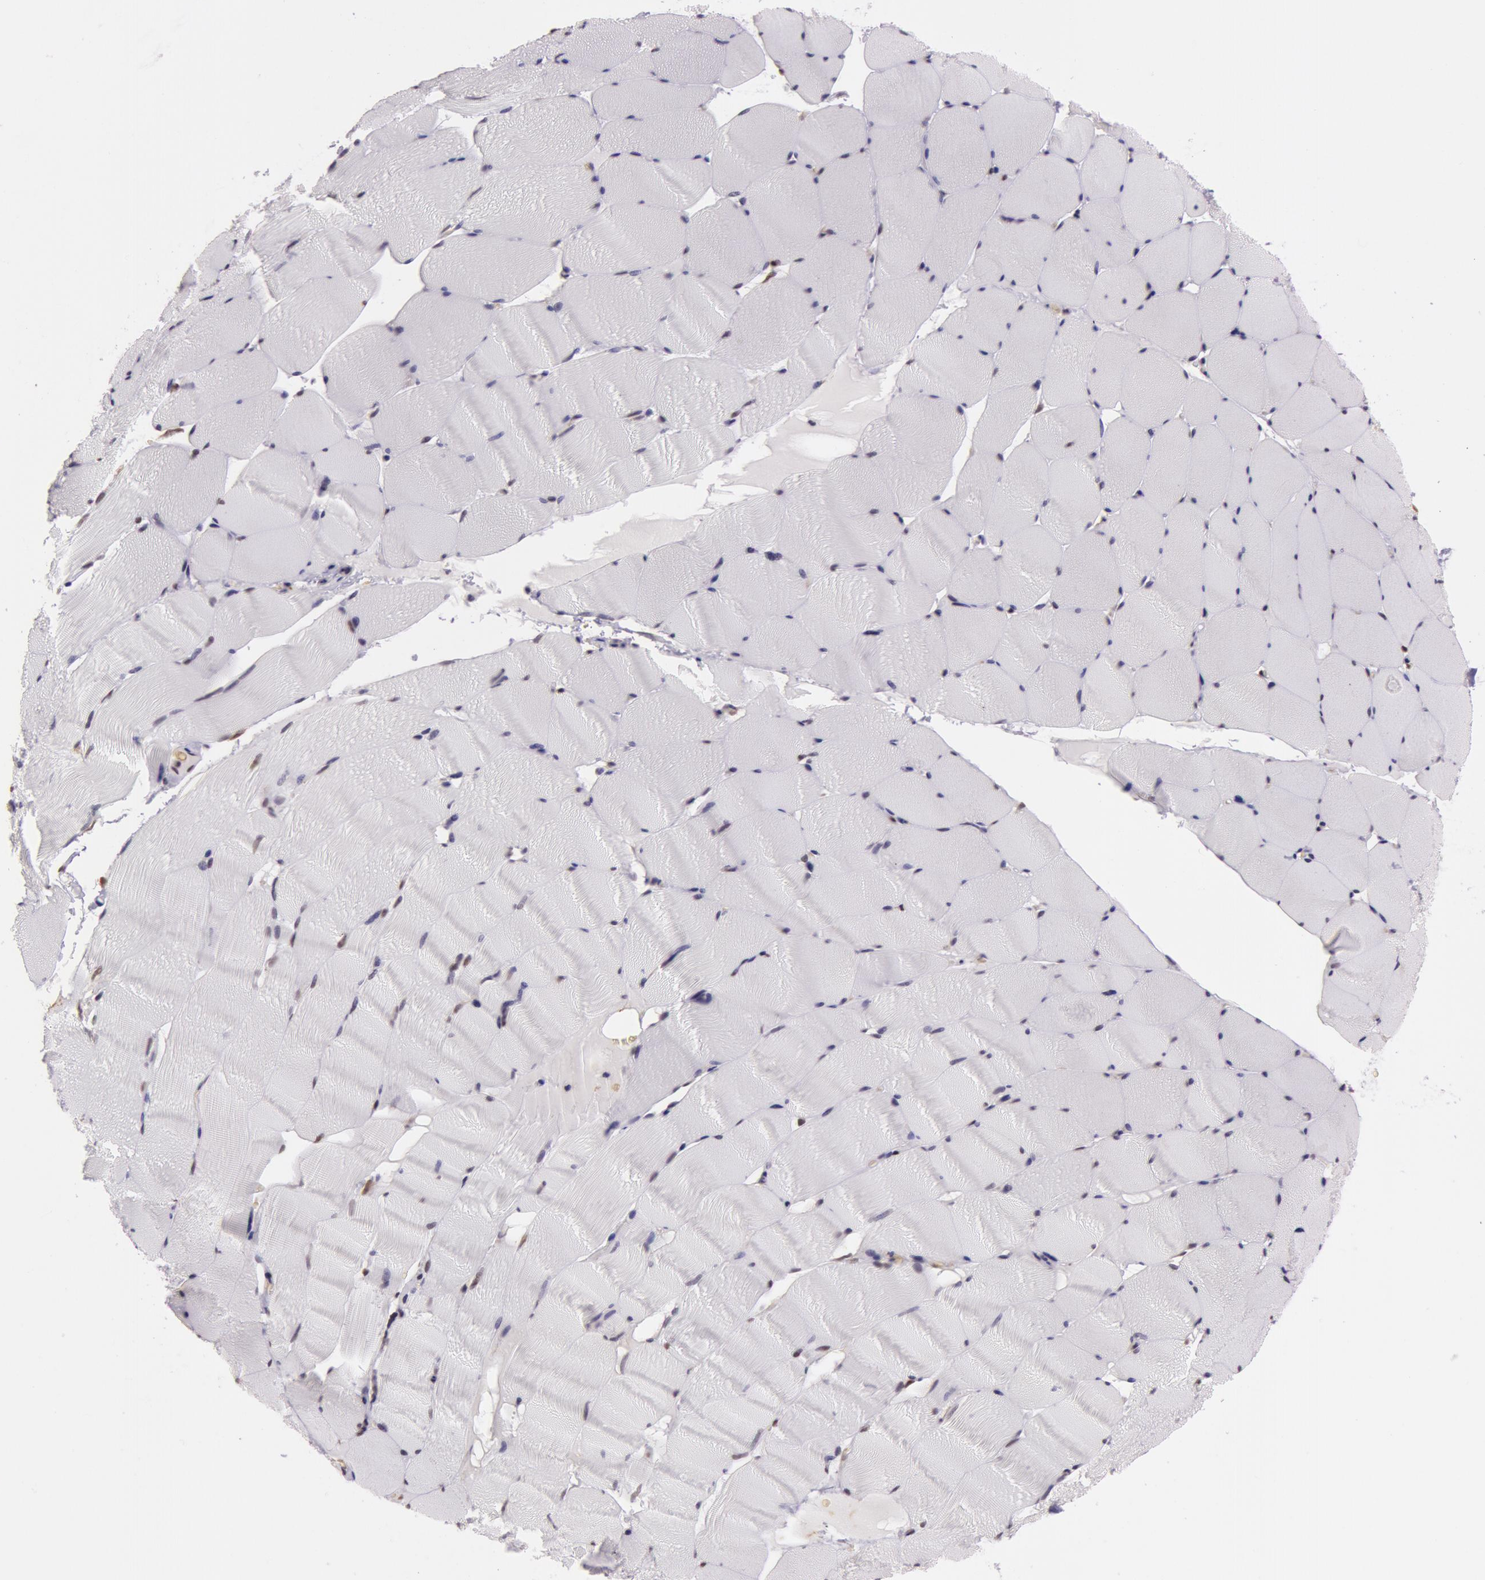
{"staining": {"intensity": "negative", "quantity": "none", "location": "none"}, "tissue": "skeletal muscle", "cell_type": "Myocytes", "image_type": "normal", "snomed": [{"axis": "morphology", "description": "Normal tissue, NOS"}, {"axis": "topography", "description": "Skeletal muscle"}], "caption": "Image shows no significant protein expression in myocytes of unremarkable skeletal muscle. Brightfield microscopy of immunohistochemistry stained with DAB (brown) and hematoxylin (blue), captured at high magnification.", "gene": "NBN", "patient": {"sex": "male", "age": 62}}